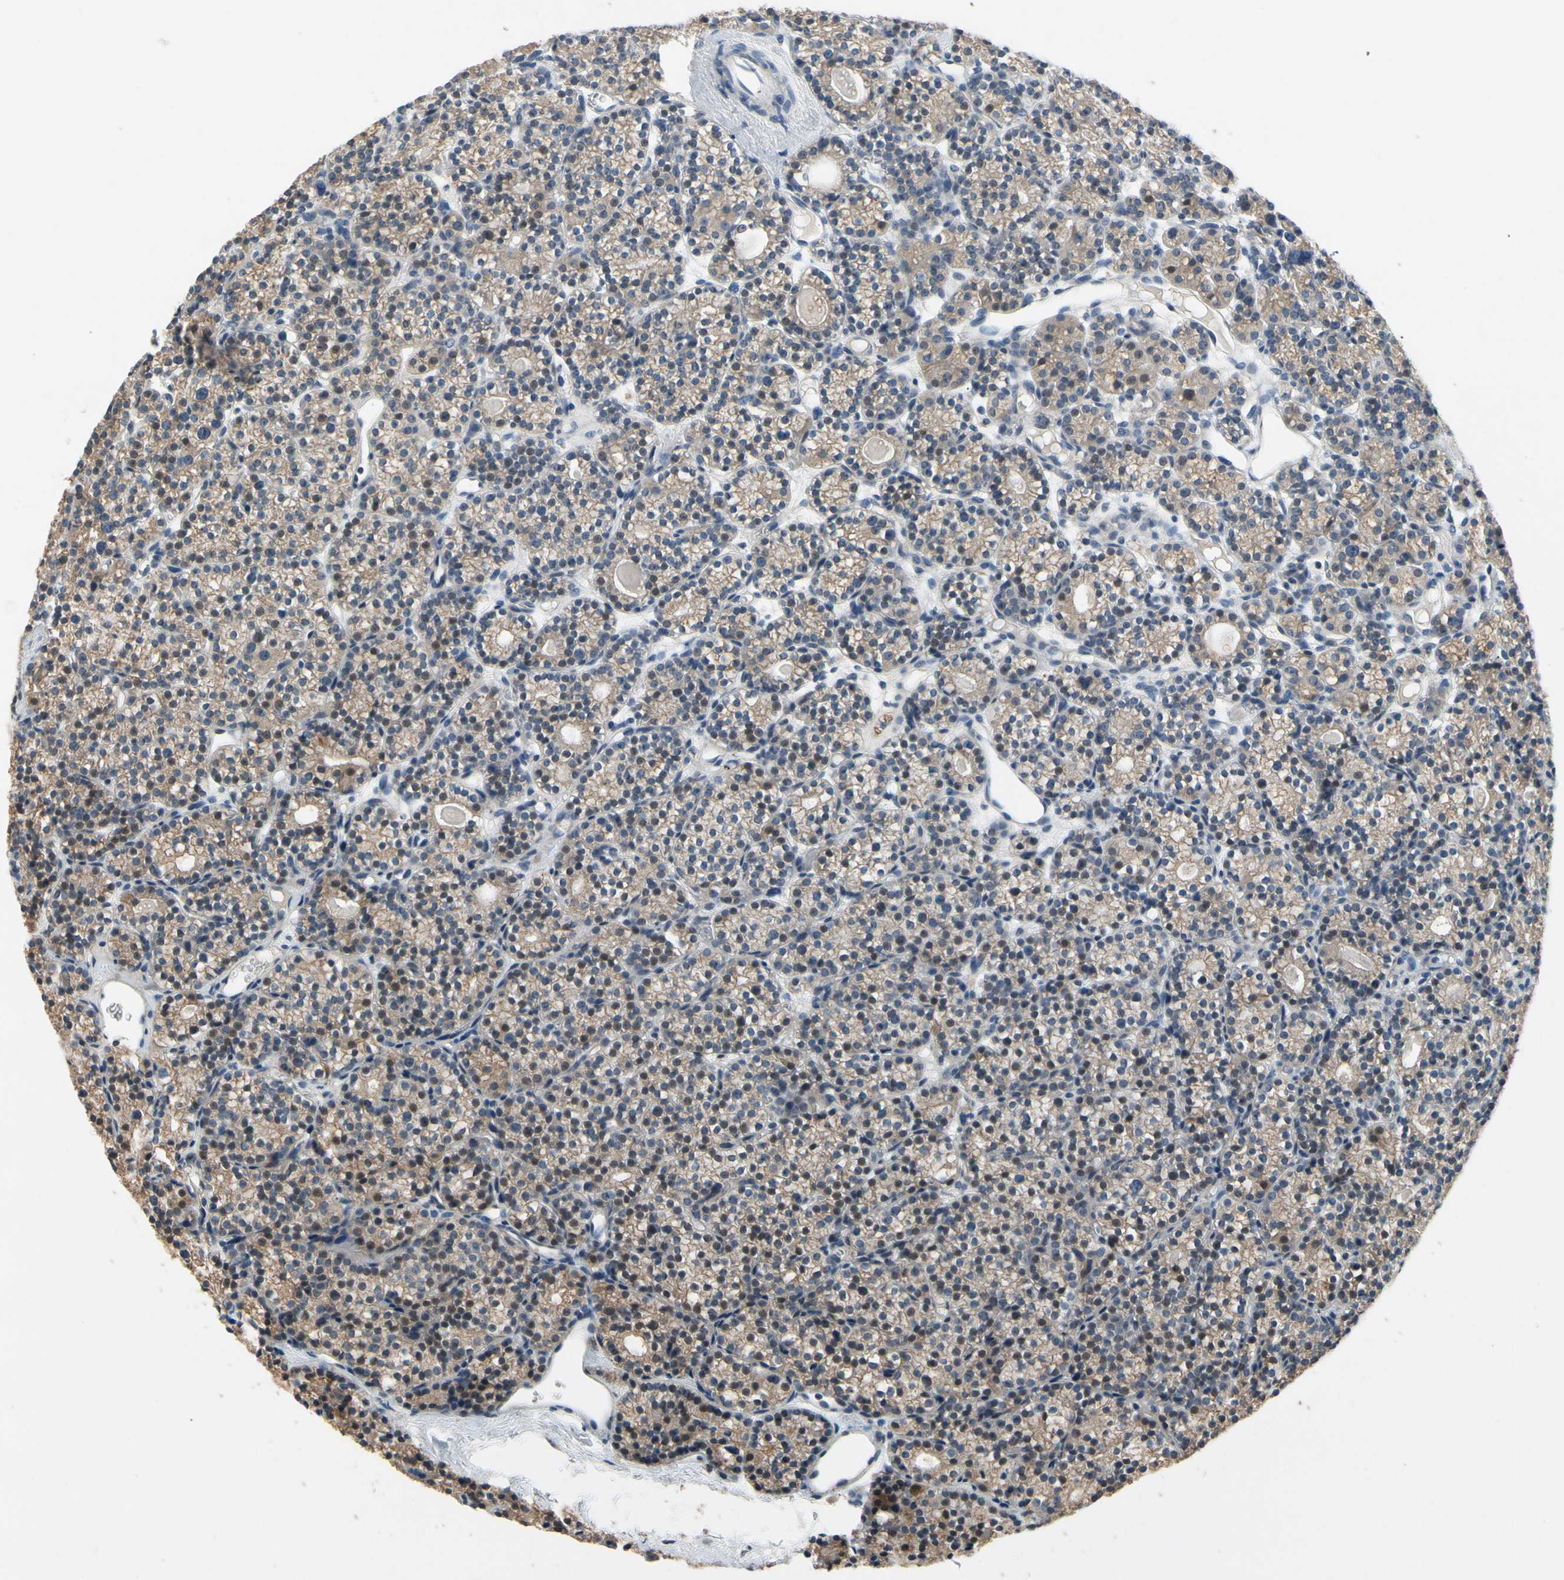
{"staining": {"intensity": "moderate", "quantity": "<25%", "location": "cytoplasmic/membranous"}, "tissue": "parathyroid gland", "cell_type": "Glandular cells", "image_type": "normal", "snomed": [{"axis": "morphology", "description": "Normal tissue, NOS"}, {"axis": "topography", "description": "Parathyroid gland"}], "caption": "A photomicrograph of parathyroid gland stained for a protein demonstrates moderate cytoplasmic/membranous brown staining in glandular cells. (DAB (3,3'-diaminobenzidine) = brown stain, brightfield microscopy at high magnification).", "gene": "SLC27A6", "patient": {"sex": "female", "age": 64}}